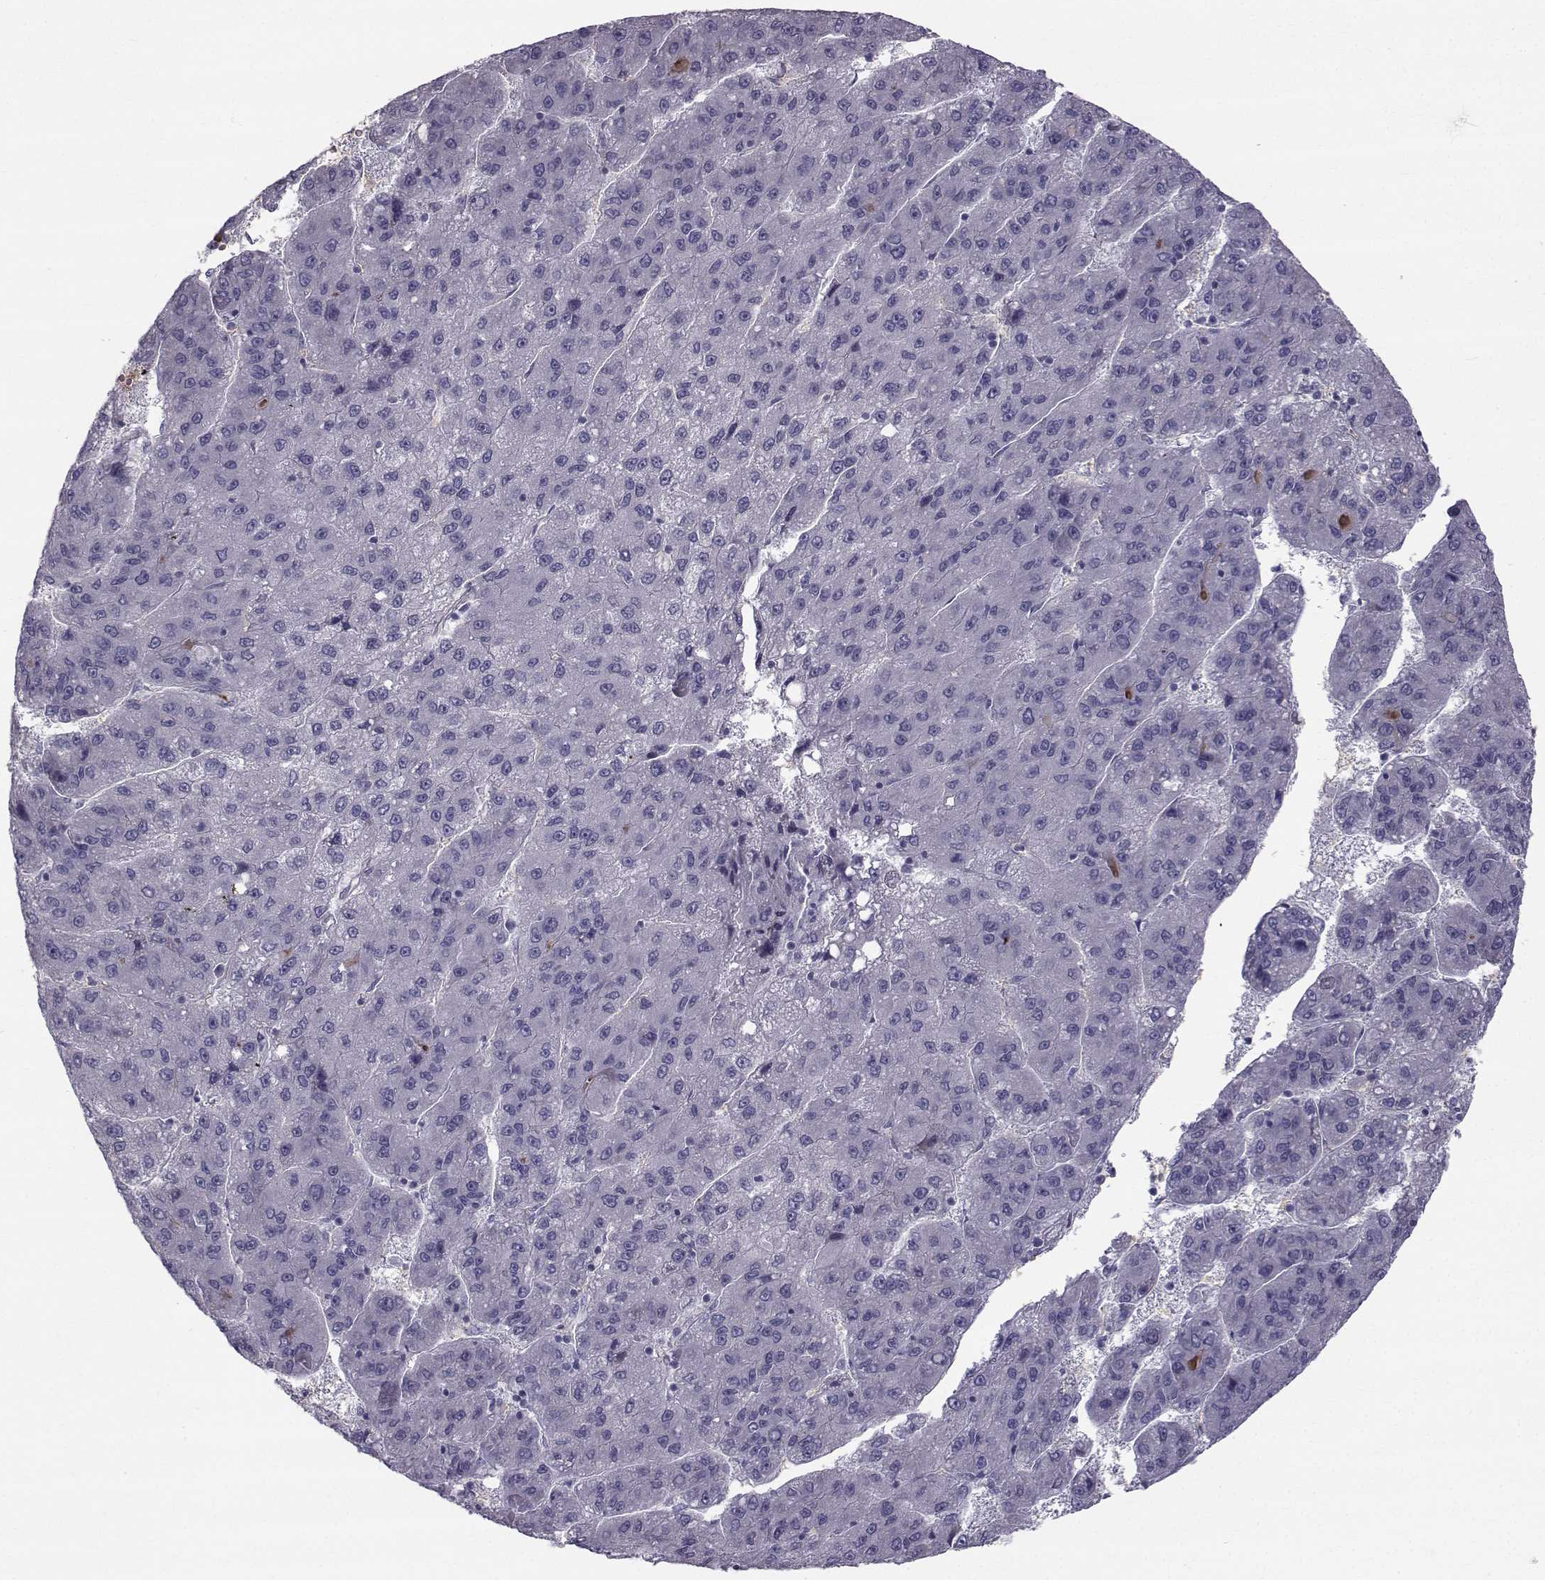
{"staining": {"intensity": "negative", "quantity": "none", "location": "none"}, "tissue": "liver cancer", "cell_type": "Tumor cells", "image_type": "cancer", "snomed": [{"axis": "morphology", "description": "Carcinoma, Hepatocellular, NOS"}, {"axis": "topography", "description": "Liver"}], "caption": "IHC micrograph of neoplastic tissue: liver cancer (hepatocellular carcinoma) stained with DAB (3,3'-diaminobenzidine) displays no significant protein staining in tumor cells.", "gene": "QPCT", "patient": {"sex": "female", "age": 82}}